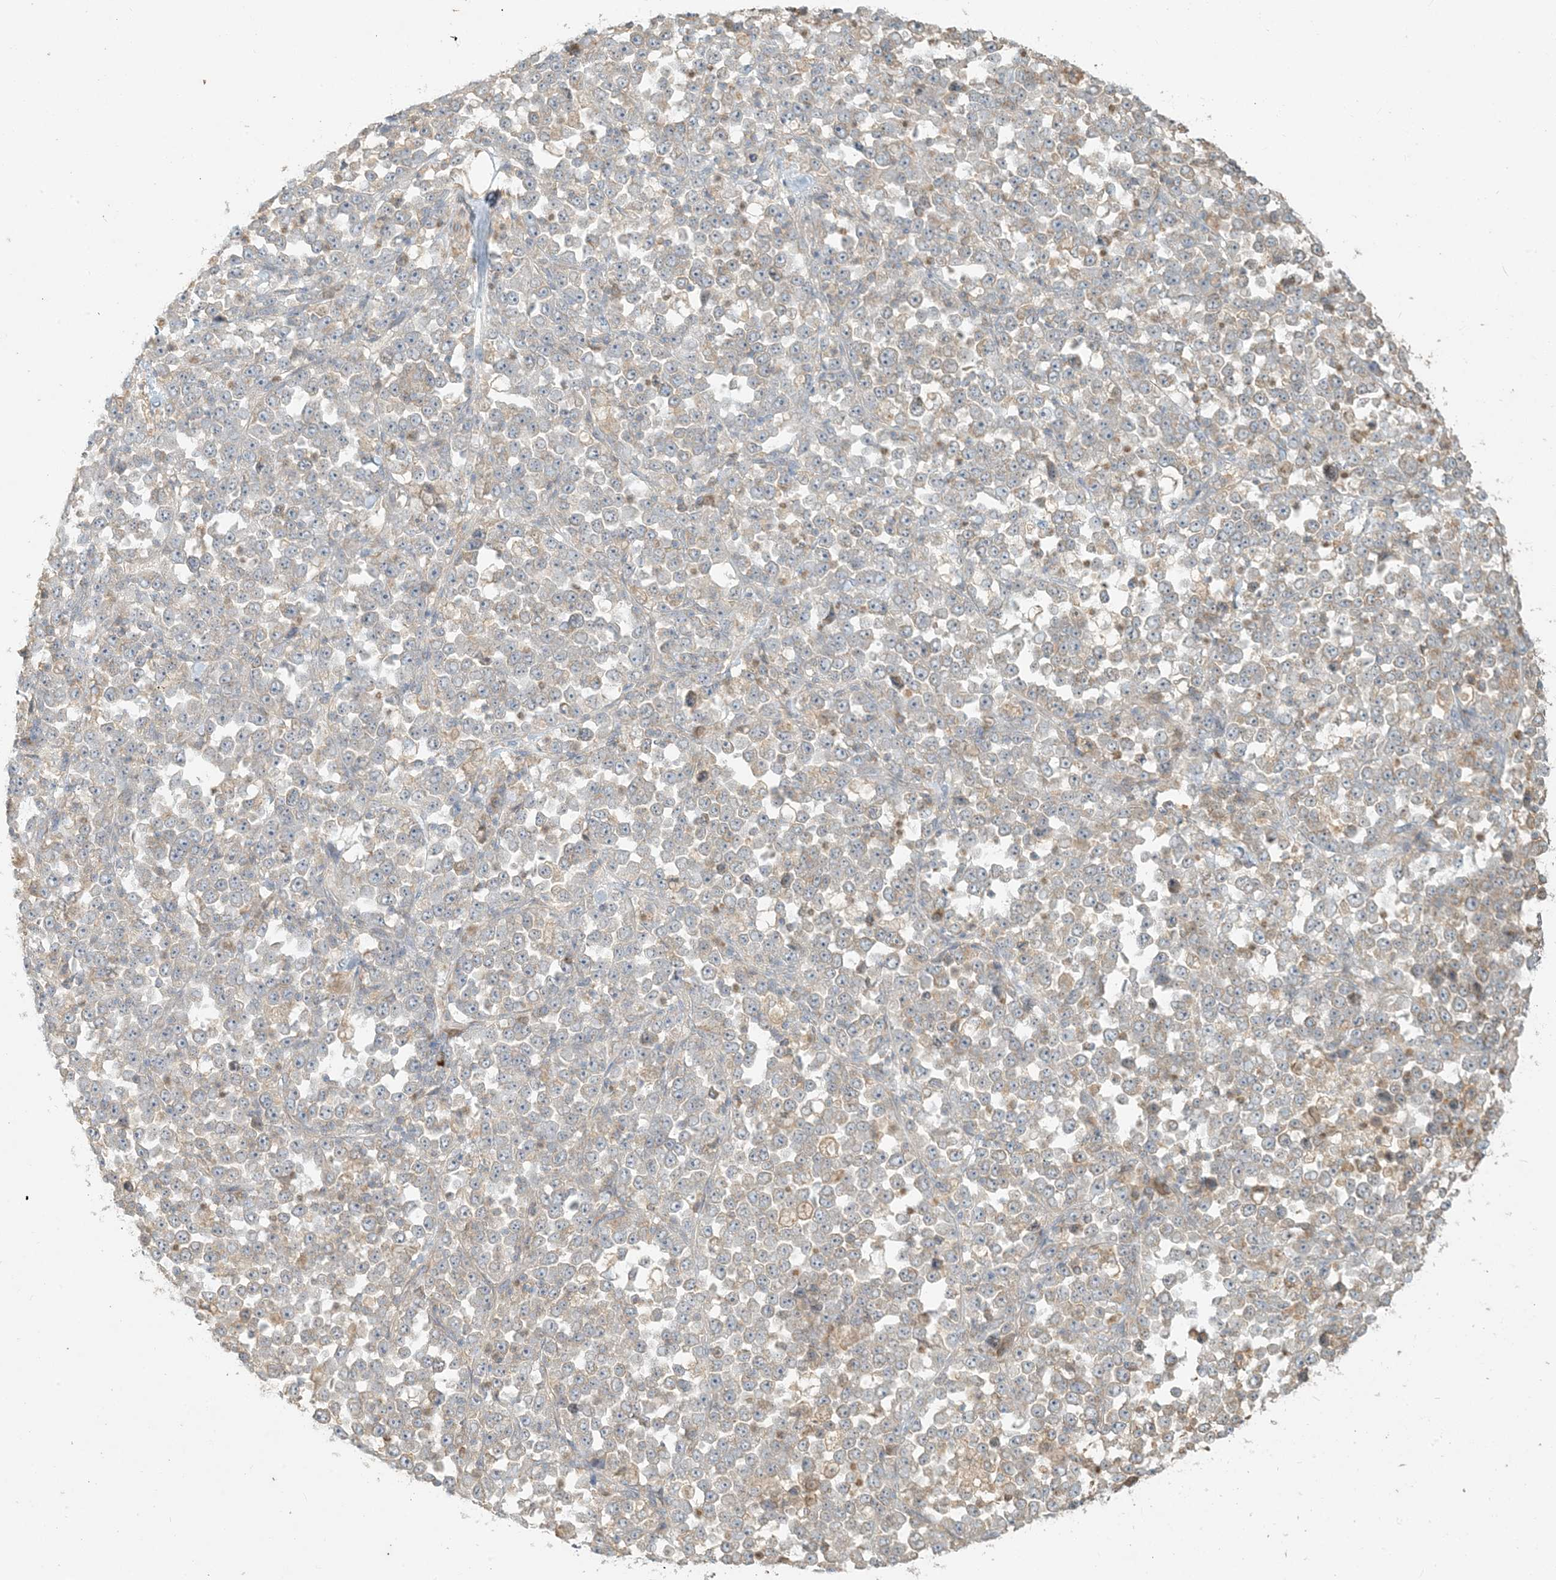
{"staining": {"intensity": "weak", "quantity": ">75%", "location": "cytoplasmic/membranous"}, "tissue": "stomach cancer", "cell_type": "Tumor cells", "image_type": "cancer", "snomed": [{"axis": "morphology", "description": "Normal tissue, NOS"}, {"axis": "morphology", "description": "Adenocarcinoma, NOS"}, {"axis": "topography", "description": "Stomach, upper"}, {"axis": "topography", "description": "Stomach"}], "caption": "Immunohistochemical staining of stomach cancer reveals weak cytoplasmic/membranous protein staining in about >75% of tumor cells. (brown staining indicates protein expression, while blue staining denotes nuclei).", "gene": "MCOLN1", "patient": {"sex": "male", "age": 59}}